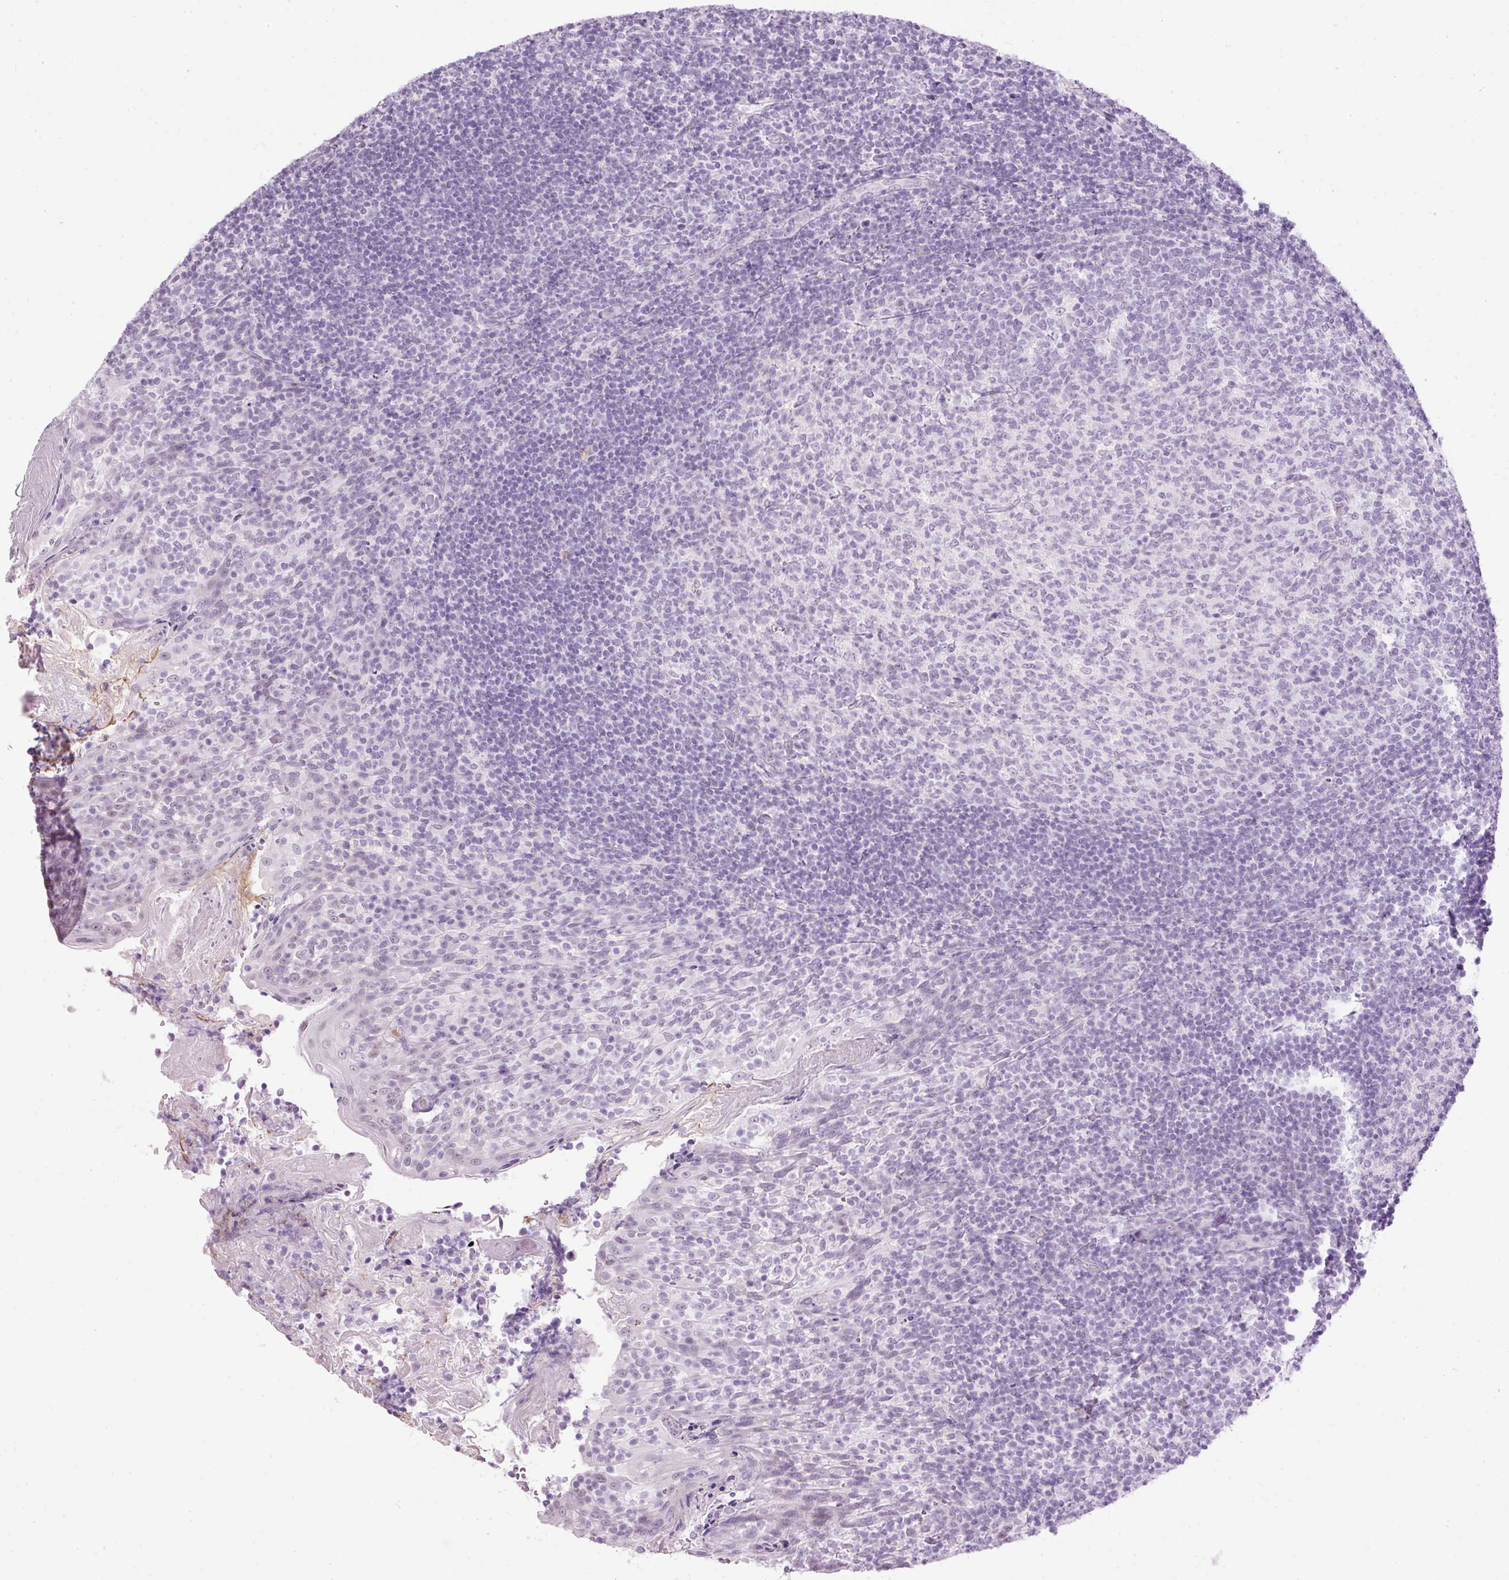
{"staining": {"intensity": "weak", "quantity": "<25%", "location": "nuclear"}, "tissue": "tonsil", "cell_type": "Germinal center cells", "image_type": "normal", "snomed": [{"axis": "morphology", "description": "Normal tissue, NOS"}, {"axis": "topography", "description": "Tonsil"}], "caption": "IHC of normal tonsil exhibits no staining in germinal center cells.", "gene": "PDE6B", "patient": {"sex": "female", "age": 10}}